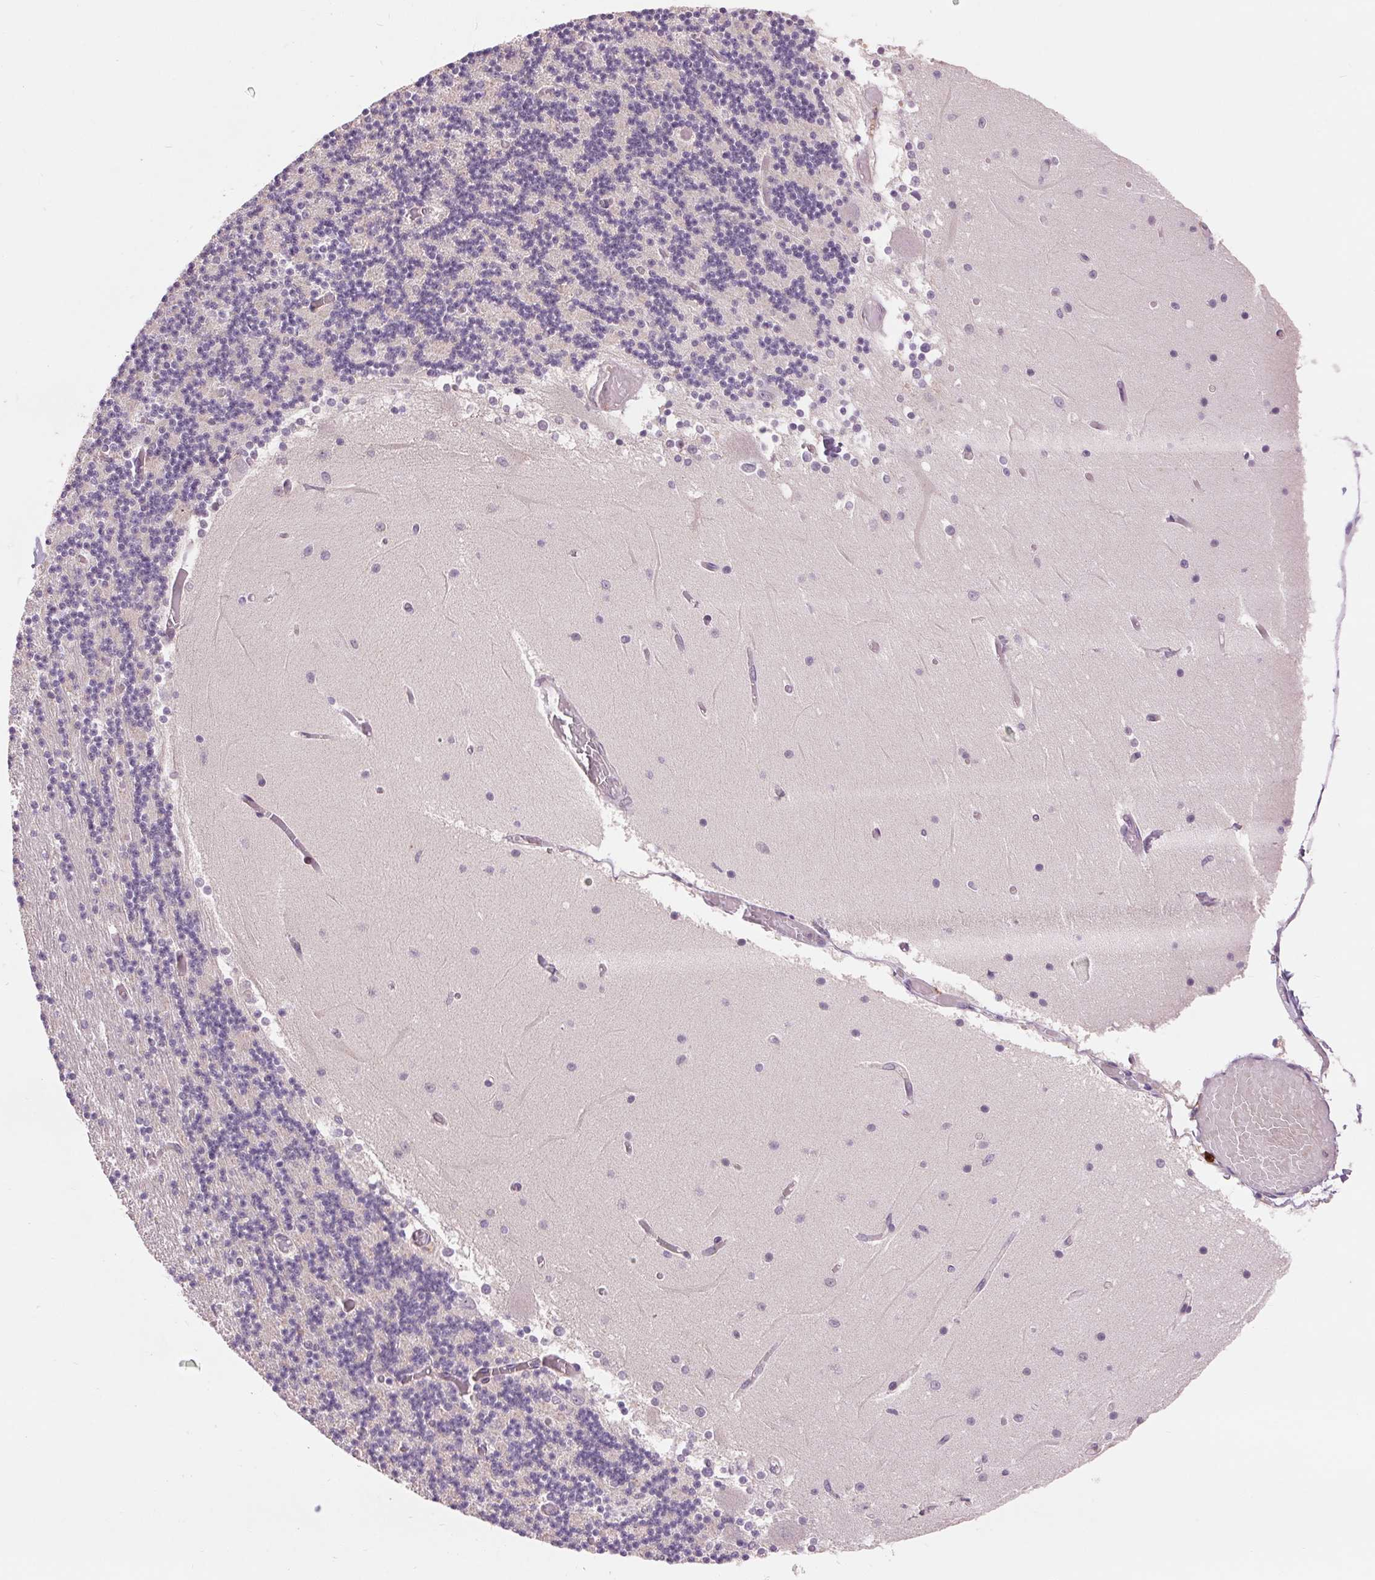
{"staining": {"intensity": "negative", "quantity": "none", "location": "none"}, "tissue": "cerebellum", "cell_type": "Cells in granular layer", "image_type": "normal", "snomed": [{"axis": "morphology", "description": "Normal tissue, NOS"}, {"axis": "topography", "description": "Cerebellum"}], "caption": "Human cerebellum stained for a protein using immunohistochemistry demonstrates no positivity in cells in granular layer.", "gene": "RANBP3L", "patient": {"sex": "female", "age": 28}}